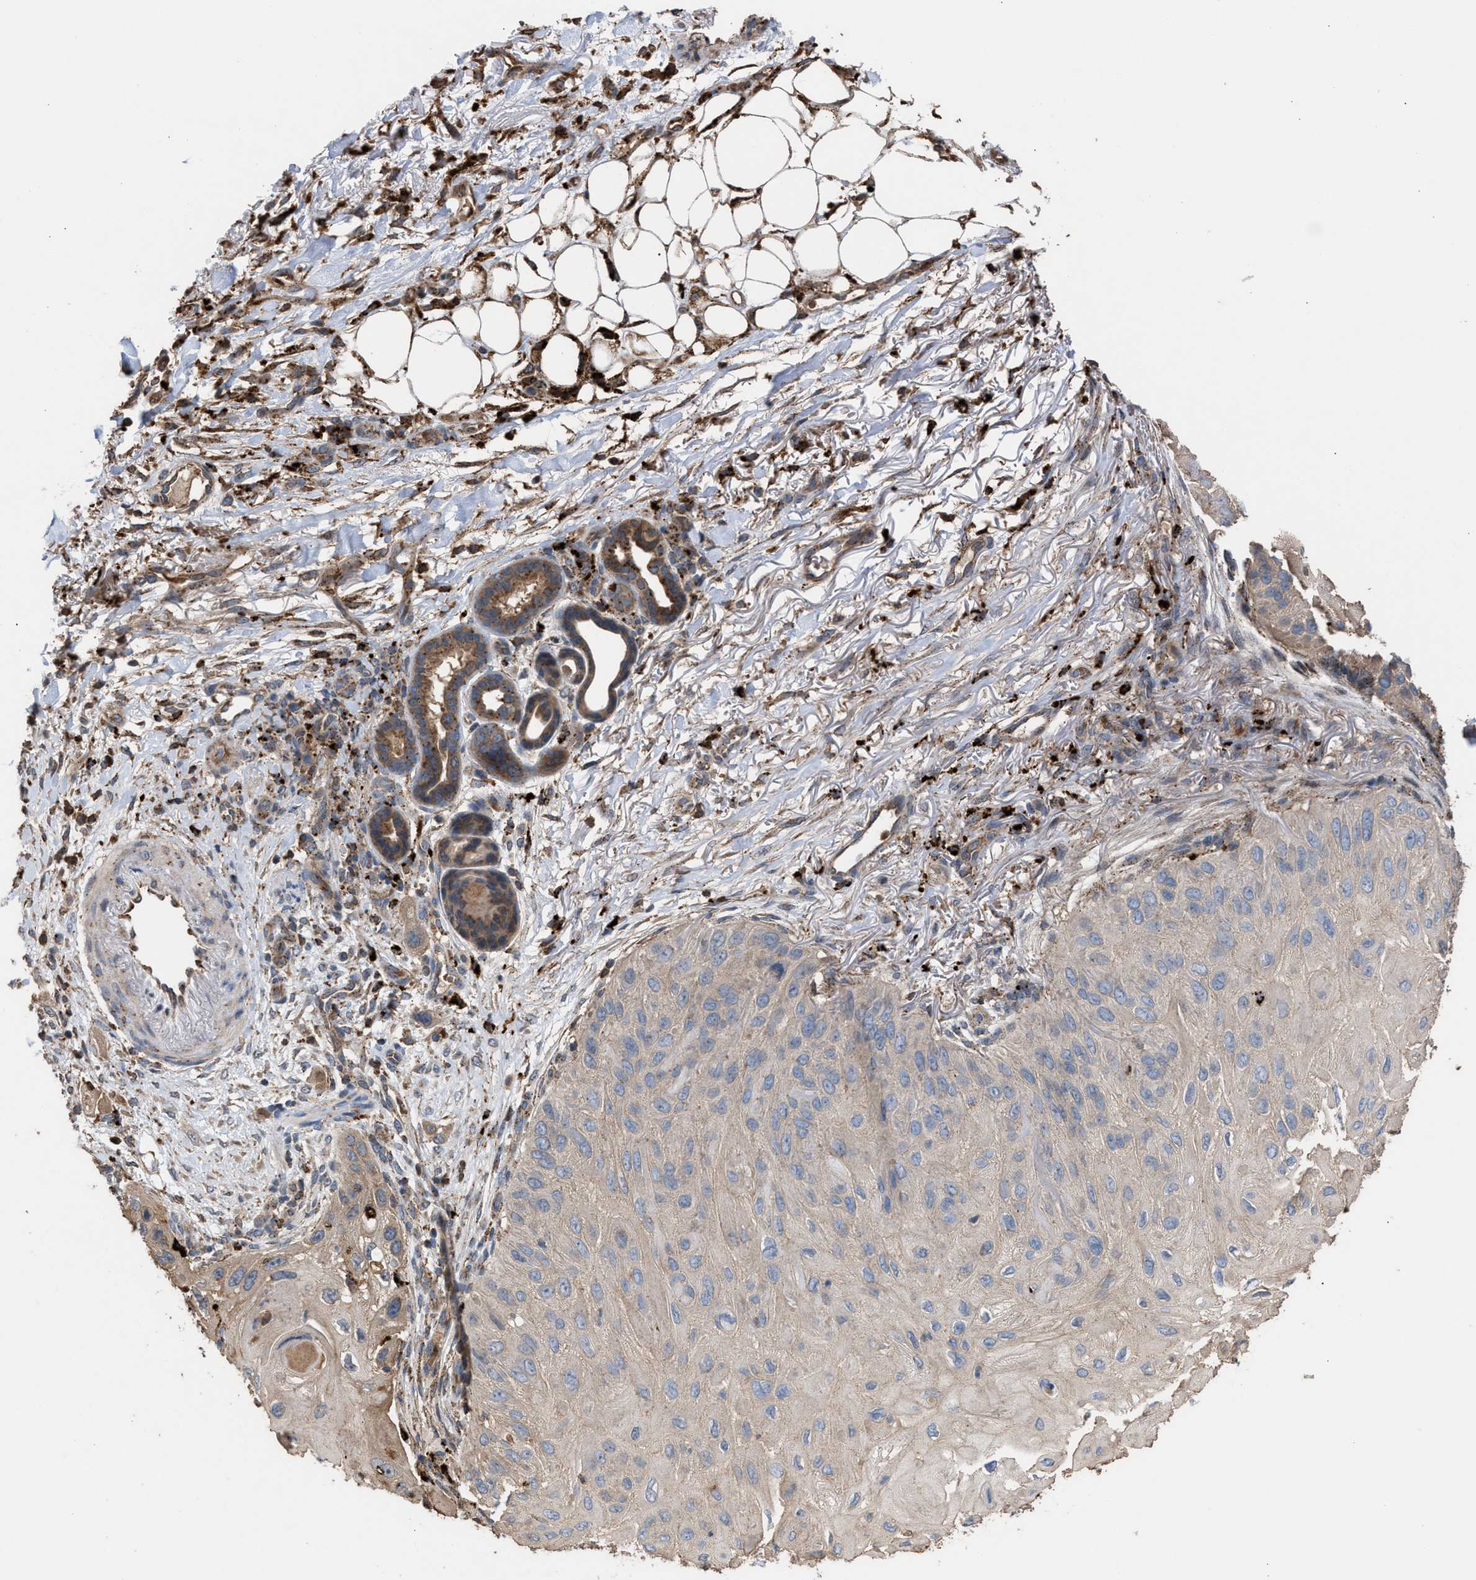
{"staining": {"intensity": "weak", "quantity": "<25%", "location": "cytoplasmic/membranous"}, "tissue": "skin cancer", "cell_type": "Tumor cells", "image_type": "cancer", "snomed": [{"axis": "morphology", "description": "Squamous cell carcinoma, NOS"}, {"axis": "topography", "description": "Skin"}], "caption": "An image of human skin cancer (squamous cell carcinoma) is negative for staining in tumor cells.", "gene": "ELMO3", "patient": {"sex": "female", "age": 77}}